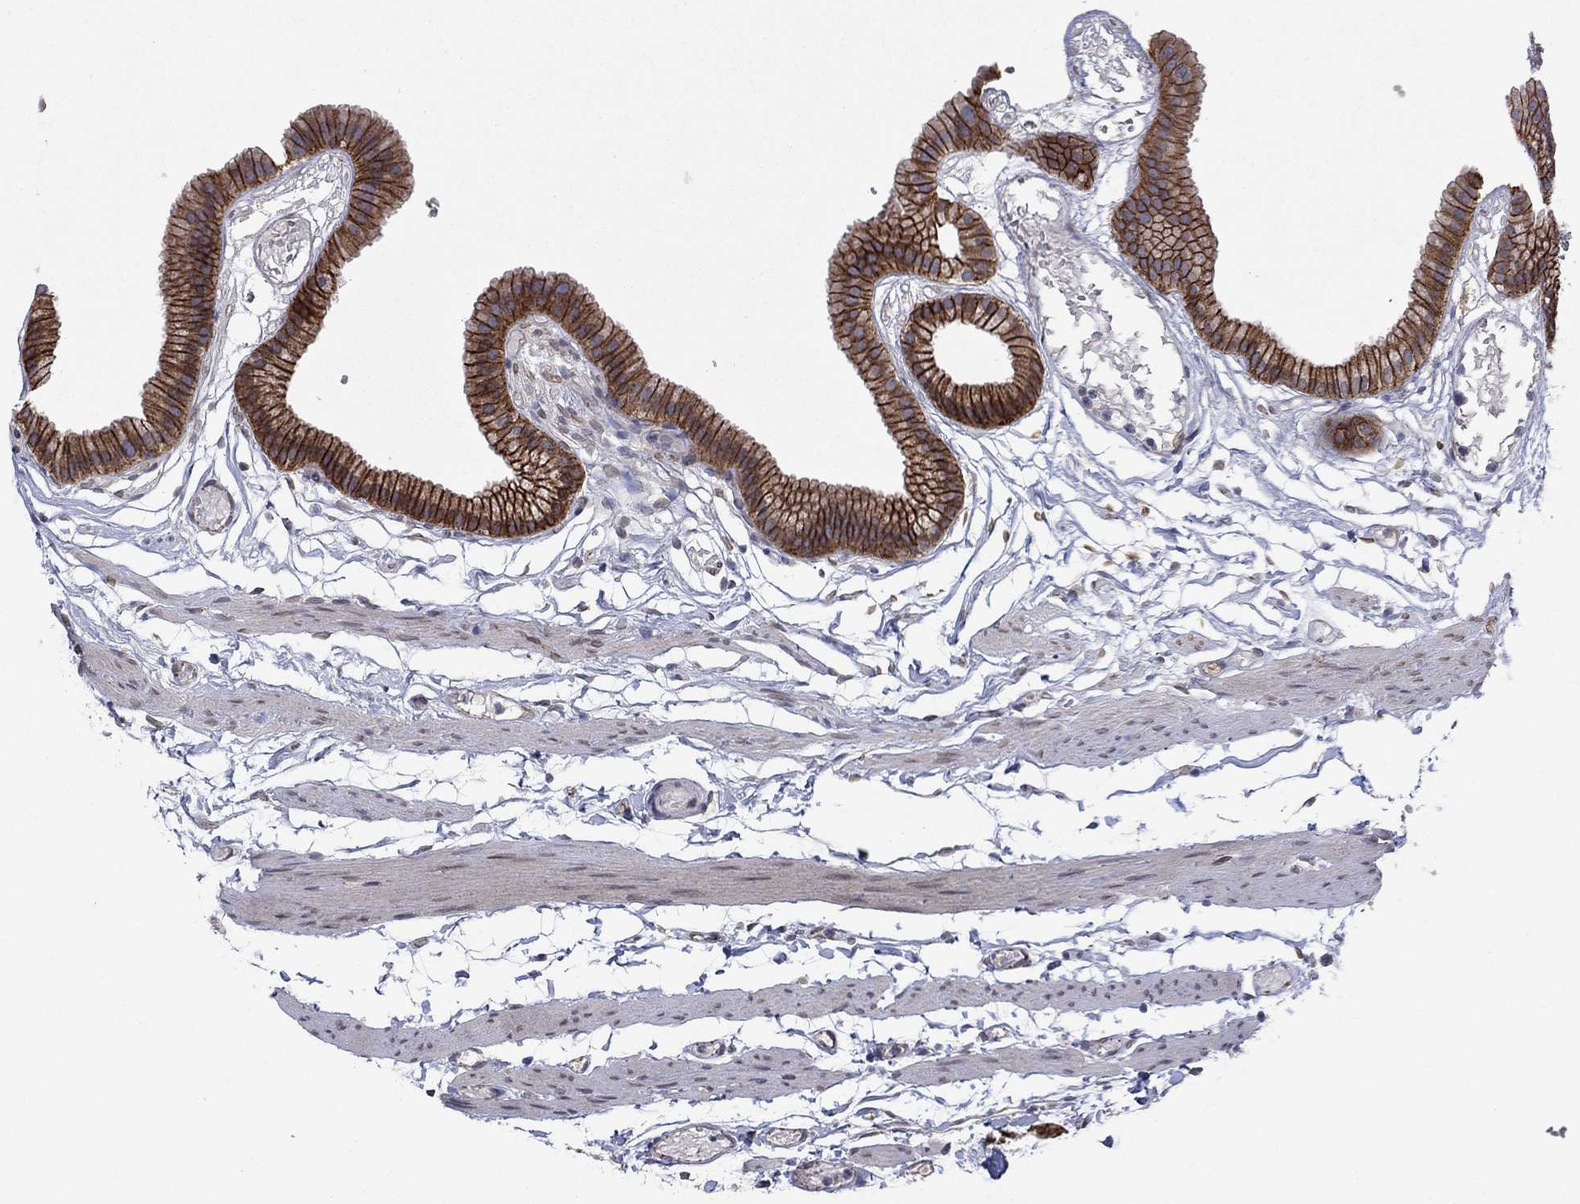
{"staining": {"intensity": "strong", "quantity": ">75%", "location": "cytoplasmic/membranous"}, "tissue": "gallbladder", "cell_type": "Glandular cells", "image_type": "normal", "snomed": [{"axis": "morphology", "description": "Normal tissue, NOS"}, {"axis": "topography", "description": "Gallbladder"}], "caption": "Immunohistochemical staining of benign gallbladder shows high levels of strong cytoplasmic/membranous positivity in approximately >75% of glandular cells.", "gene": "EMC9", "patient": {"sex": "female", "age": 45}}